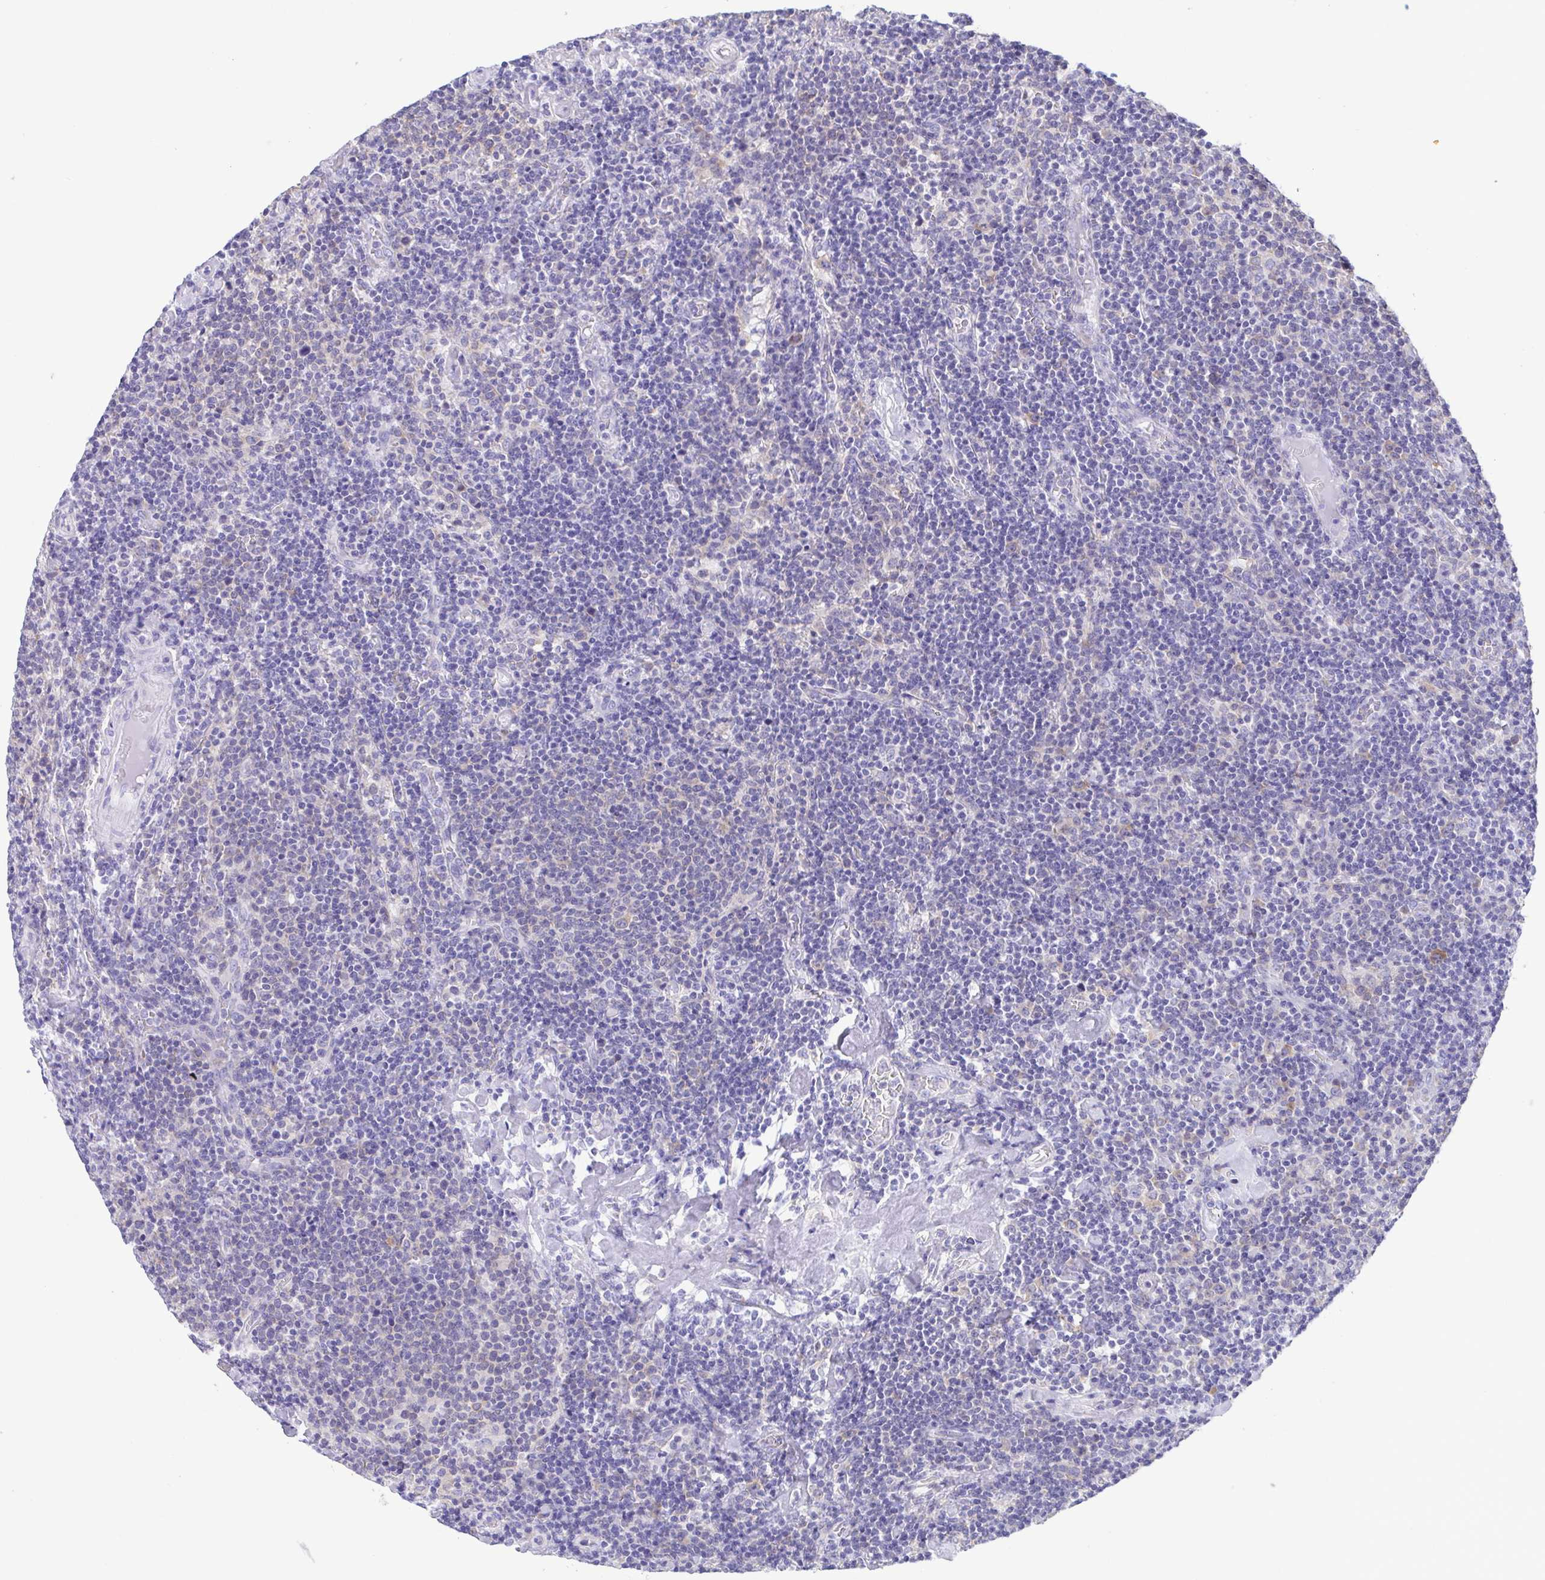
{"staining": {"intensity": "negative", "quantity": "none", "location": "none"}, "tissue": "lymphoma", "cell_type": "Tumor cells", "image_type": "cancer", "snomed": [{"axis": "morphology", "description": "Malignant lymphoma, non-Hodgkin's type, High grade"}, {"axis": "topography", "description": "Lymph node"}], "caption": "High power microscopy micrograph of an immunohistochemistry histopathology image of lymphoma, revealing no significant expression in tumor cells. Nuclei are stained in blue.", "gene": "TNNI3", "patient": {"sex": "male", "age": 61}}